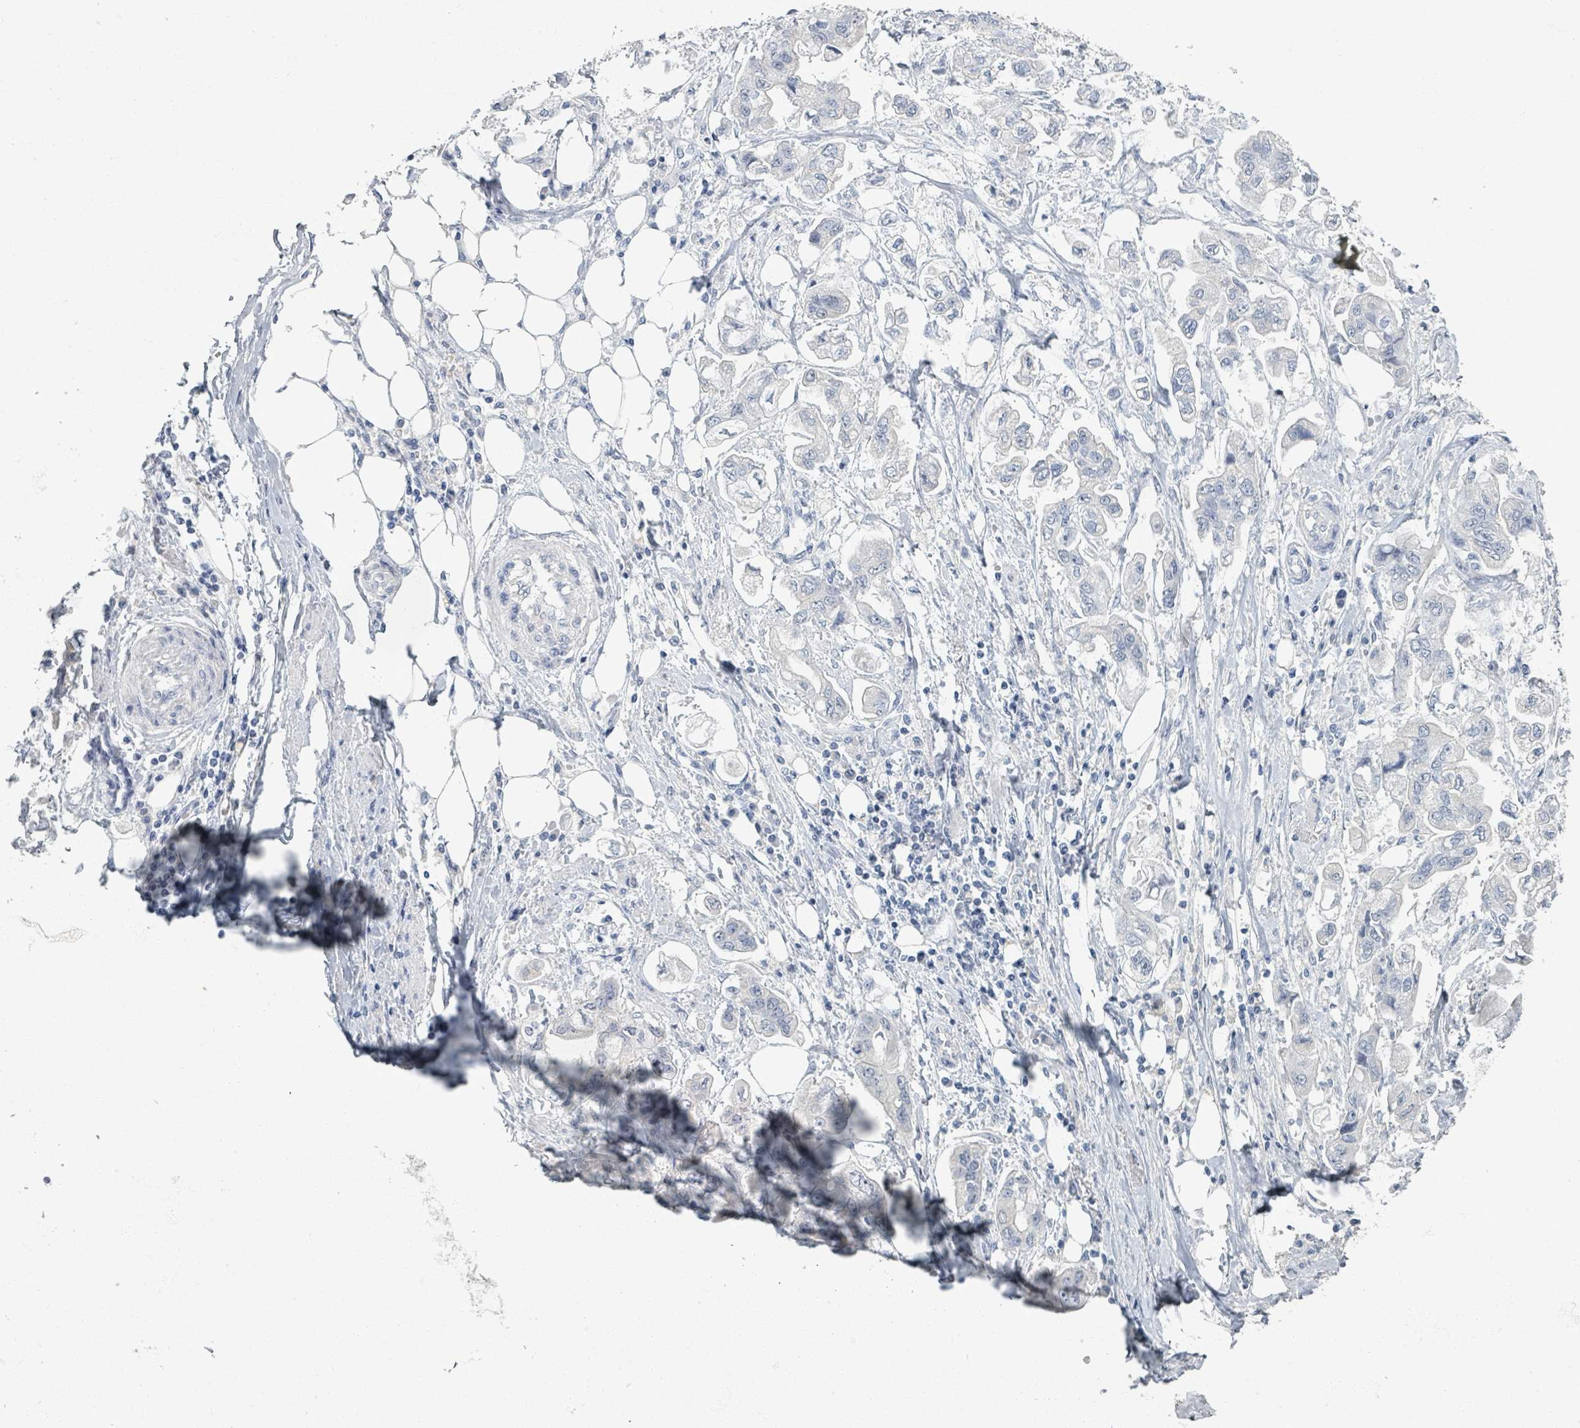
{"staining": {"intensity": "negative", "quantity": "none", "location": "none"}, "tissue": "stomach cancer", "cell_type": "Tumor cells", "image_type": "cancer", "snomed": [{"axis": "morphology", "description": "Adenocarcinoma, NOS"}, {"axis": "topography", "description": "Stomach"}], "caption": "Immunohistochemistry (IHC) micrograph of neoplastic tissue: stomach adenocarcinoma stained with DAB shows no significant protein staining in tumor cells. (Brightfield microscopy of DAB (3,3'-diaminobenzidine) IHC at high magnification).", "gene": "WNT11", "patient": {"sex": "male", "age": 62}}